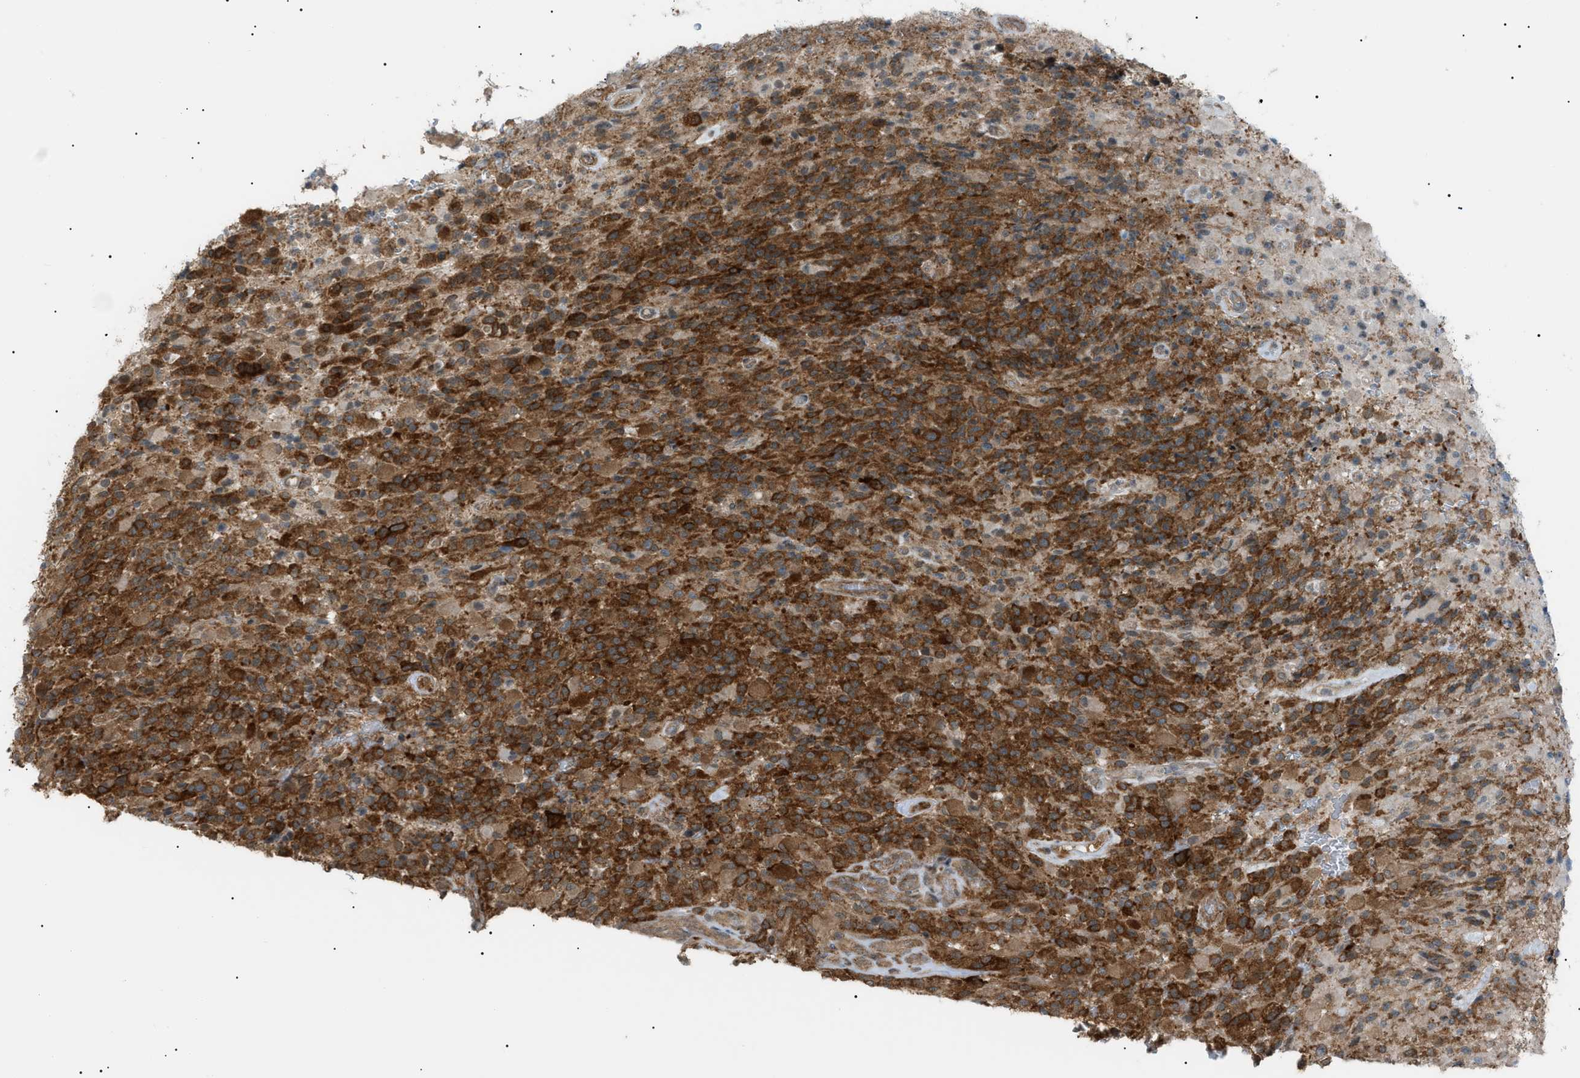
{"staining": {"intensity": "strong", "quantity": "25%-75%", "location": "cytoplasmic/membranous"}, "tissue": "glioma", "cell_type": "Tumor cells", "image_type": "cancer", "snomed": [{"axis": "morphology", "description": "Glioma, malignant, High grade"}, {"axis": "topography", "description": "Brain"}], "caption": "The photomicrograph demonstrates staining of high-grade glioma (malignant), revealing strong cytoplasmic/membranous protein staining (brown color) within tumor cells.", "gene": "LPIN2", "patient": {"sex": "male", "age": 71}}